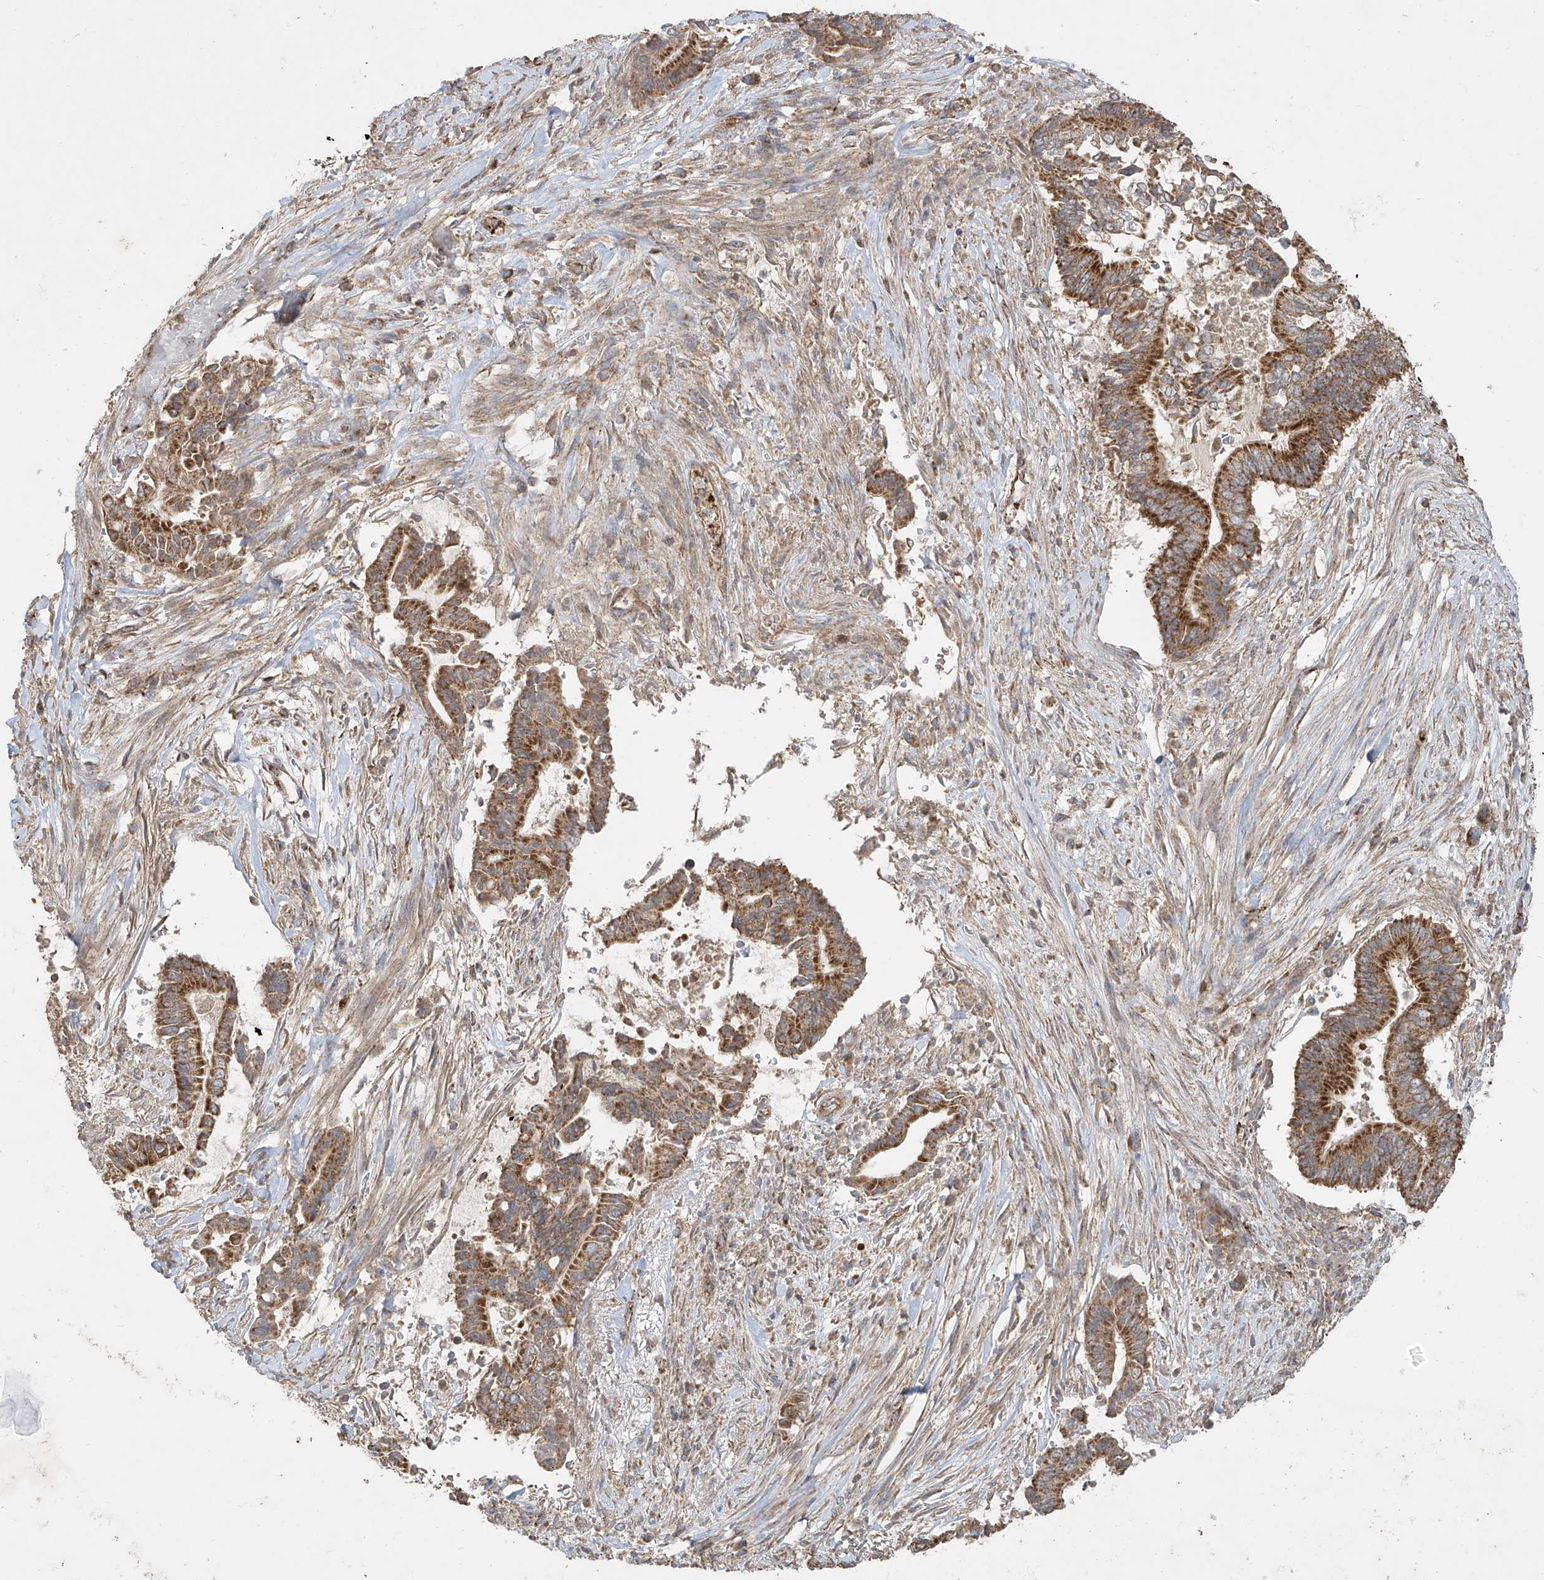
{"staining": {"intensity": "moderate", "quantity": ">75%", "location": "cytoplasmic/membranous"}, "tissue": "pancreatic cancer", "cell_type": "Tumor cells", "image_type": "cancer", "snomed": [{"axis": "morphology", "description": "Adenocarcinoma, NOS"}, {"axis": "topography", "description": "Pancreas"}], "caption": "Moderate cytoplasmic/membranous positivity is present in approximately >75% of tumor cells in pancreatic cancer.", "gene": "UQCC1", "patient": {"sex": "male", "age": 68}}